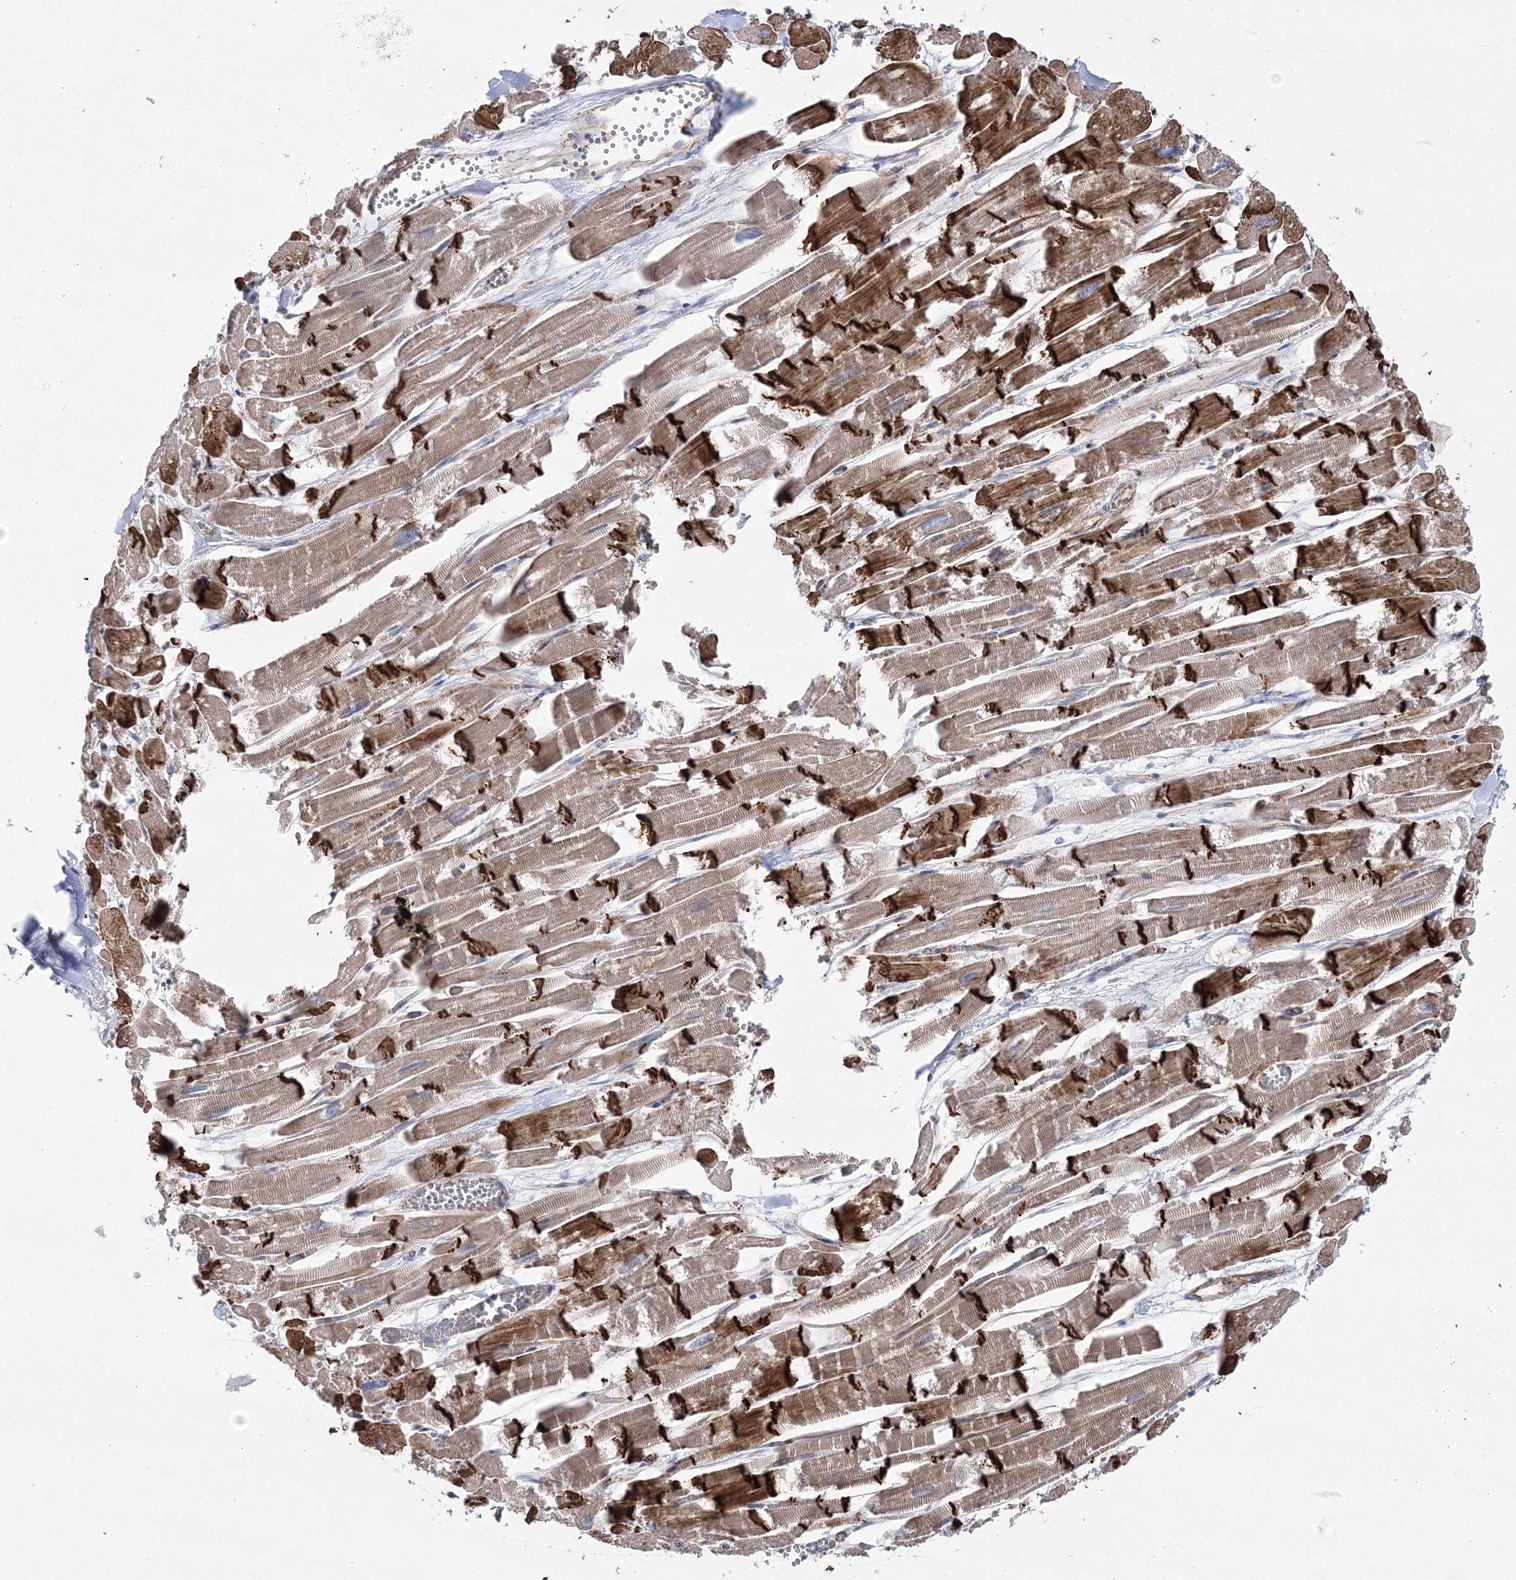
{"staining": {"intensity": "strong", "quantity": ">75%", "location": "cytoplasmic/membranous"}, "tissue": "heart muscle", "cell_type": "Cardiomyocytes", "image_type": "normal", "snomed": [{"axis": "morphology", "description": "Normal tissue, NOS"}, {"axis": "topography", "description": "Heart"}], "caption": "Immunohistochemistry (IHC) of unremarkable human heart muscle shows high levels of strong cytoplasmic/membranous staining in approximately >75% of cardiomyocytes.", "gene": "NAA40", "patient": {"sex": "male", "age": 54}}